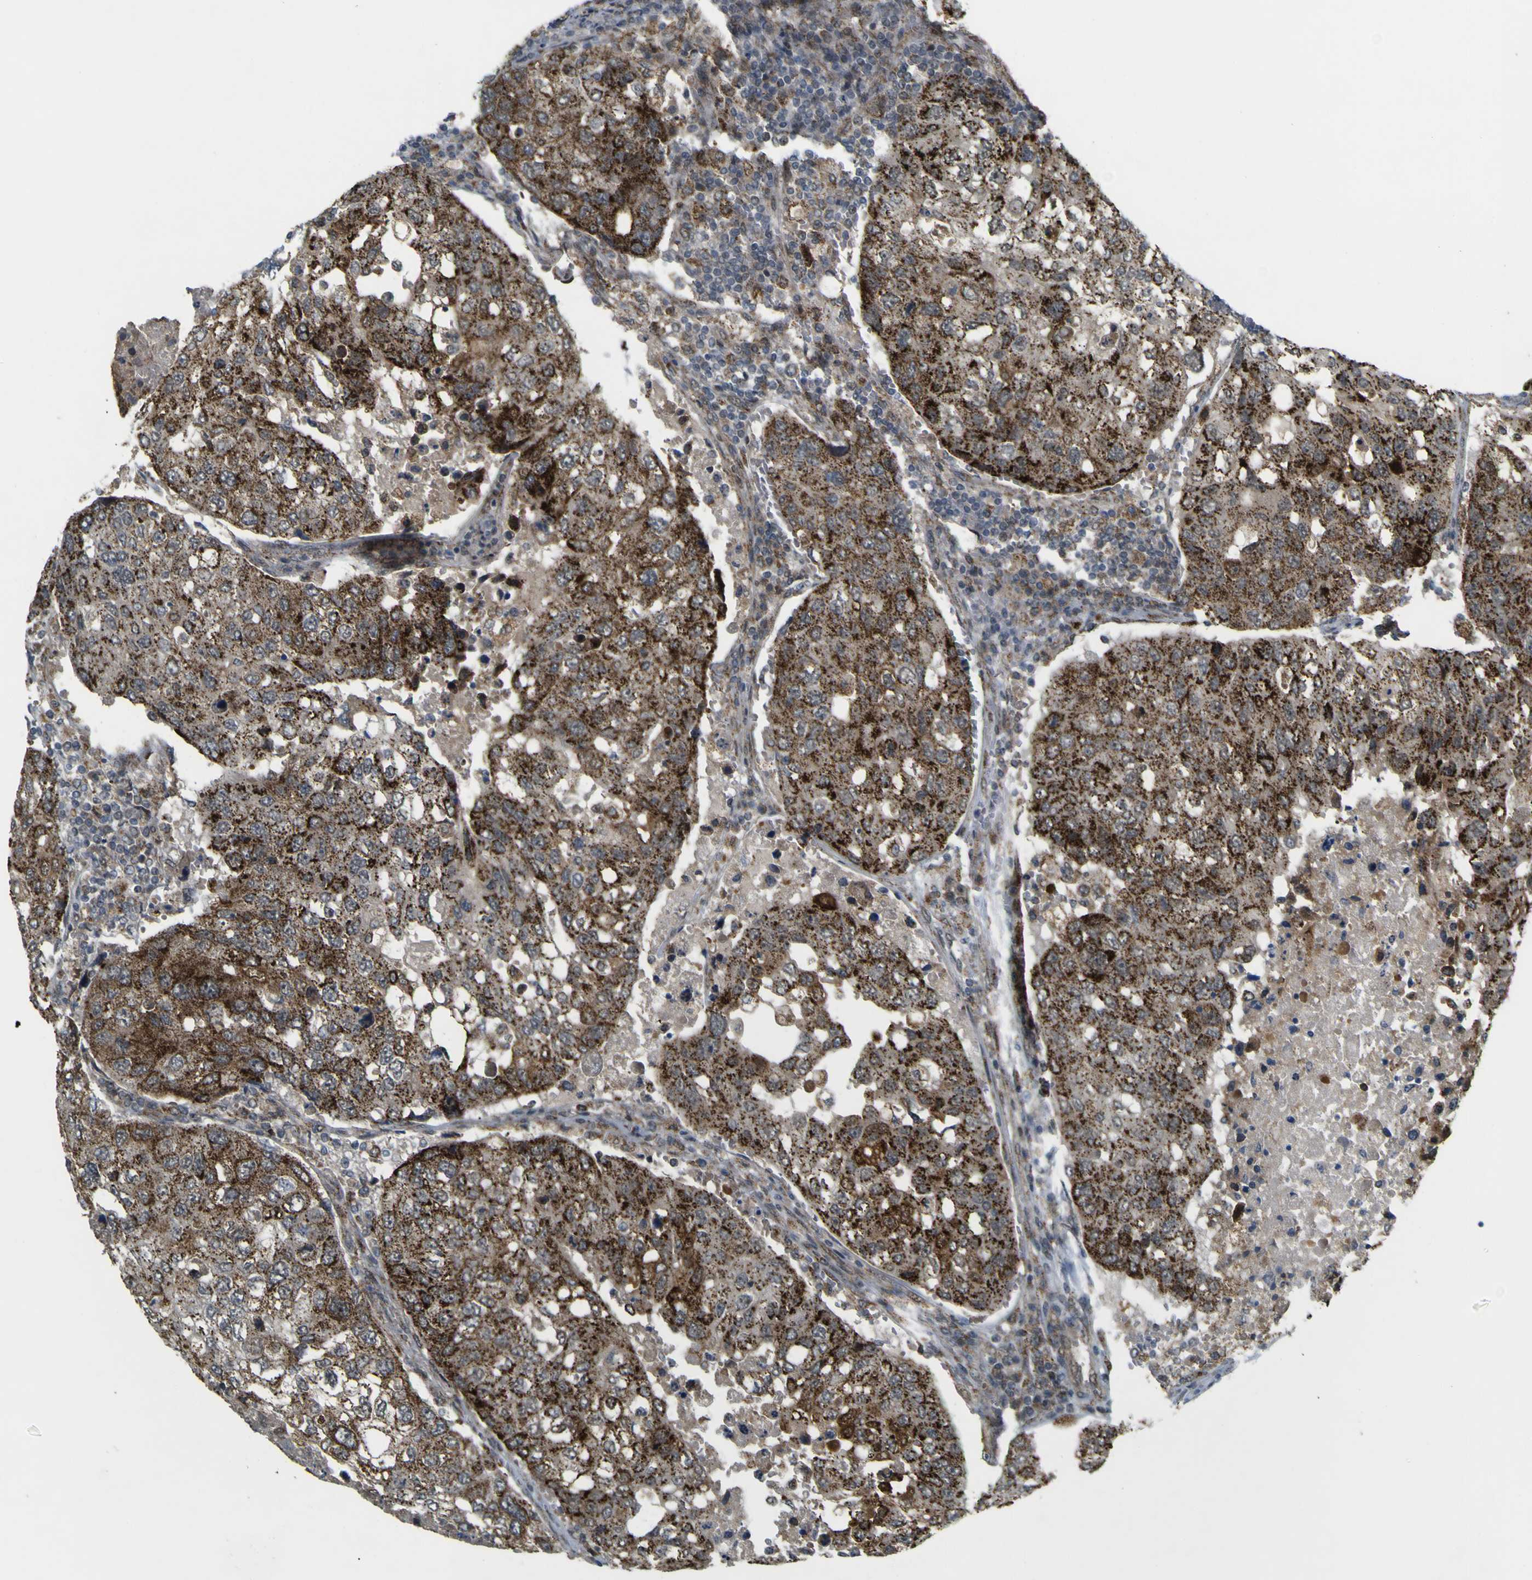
{"staining": {"intensity": "strong", "quantity": ">75%", "location": "cytoplasmic/membranous"}, "tissue": "urothelial cancer", "cell_type": "Tumor cells", "image_type": "cancer", "snomed": [{"axis": "morphology", "description": "Urothelial carcinoma, High grade"}, {"axis": "topography", "description": "Lymph node"}, {"axis": "topography", "description": "Urinary bladder"}], "caption": "Immunohistochemical staining of human urothelial cancer demonstrates strong cytoplasmic/membranous protein expression in approximately >75% of tumor cells.", "gene": "ACBD5", "patient": {"sex": "male", "age": 51}}